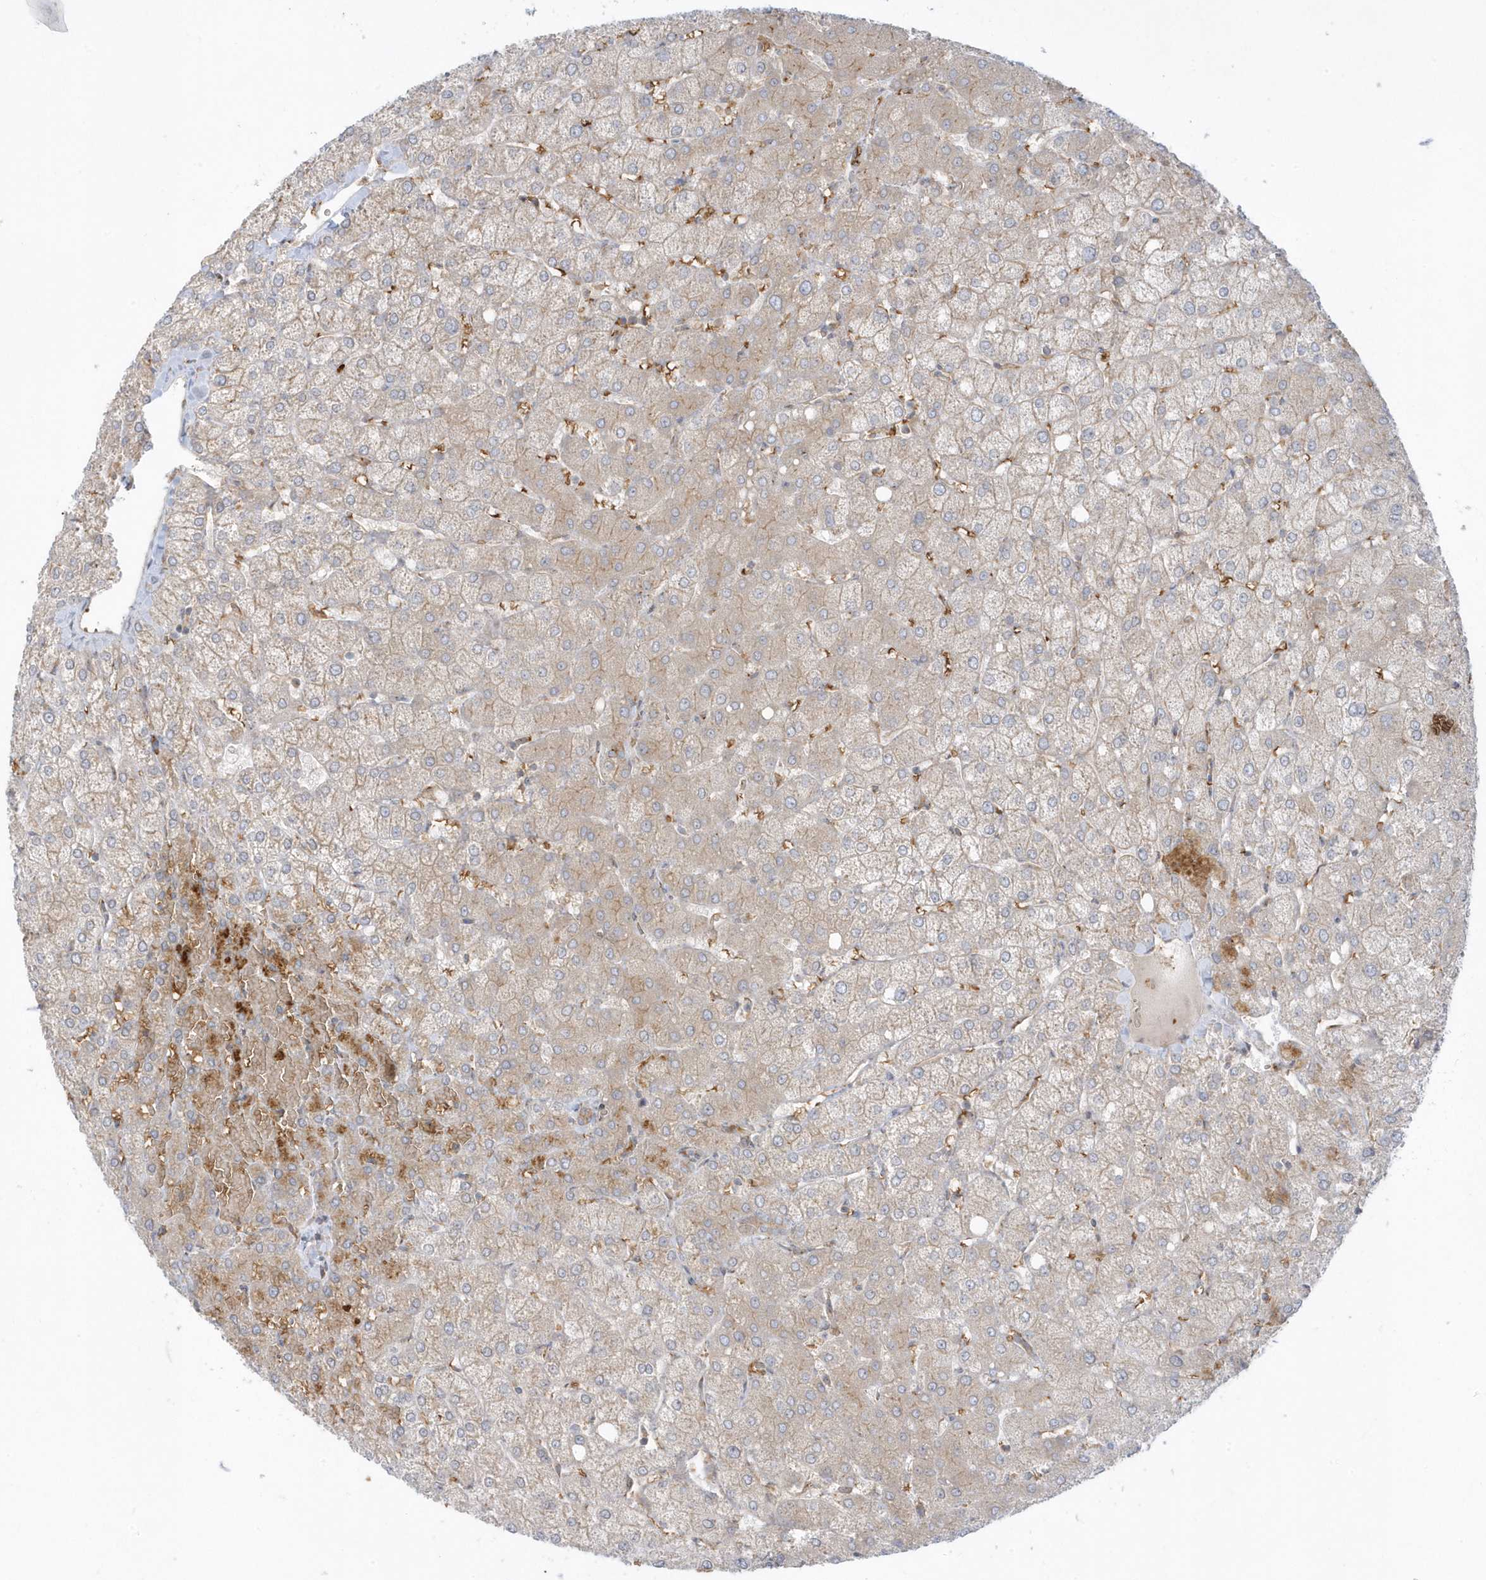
{"staining": {"intensity": "negative", "quantity": "none", "location": "none"}, "tissue": "liver", "cell_type": "Cholangiocytes", "image_type": "normal", "snomed": [{"axis": "morphology", "description": "Normal tissue, NOS"}, {"axis": "topography", "description": "Liver"}], "caption": "This micrograph is of benign liver stained with immunohistochemistry to label a protein in brown with the nuclei are counter-stained blue. There is no positivity in cholangiocytes.", "gene": "RPP40", "patient": {"sex": "female", "age": 54}}